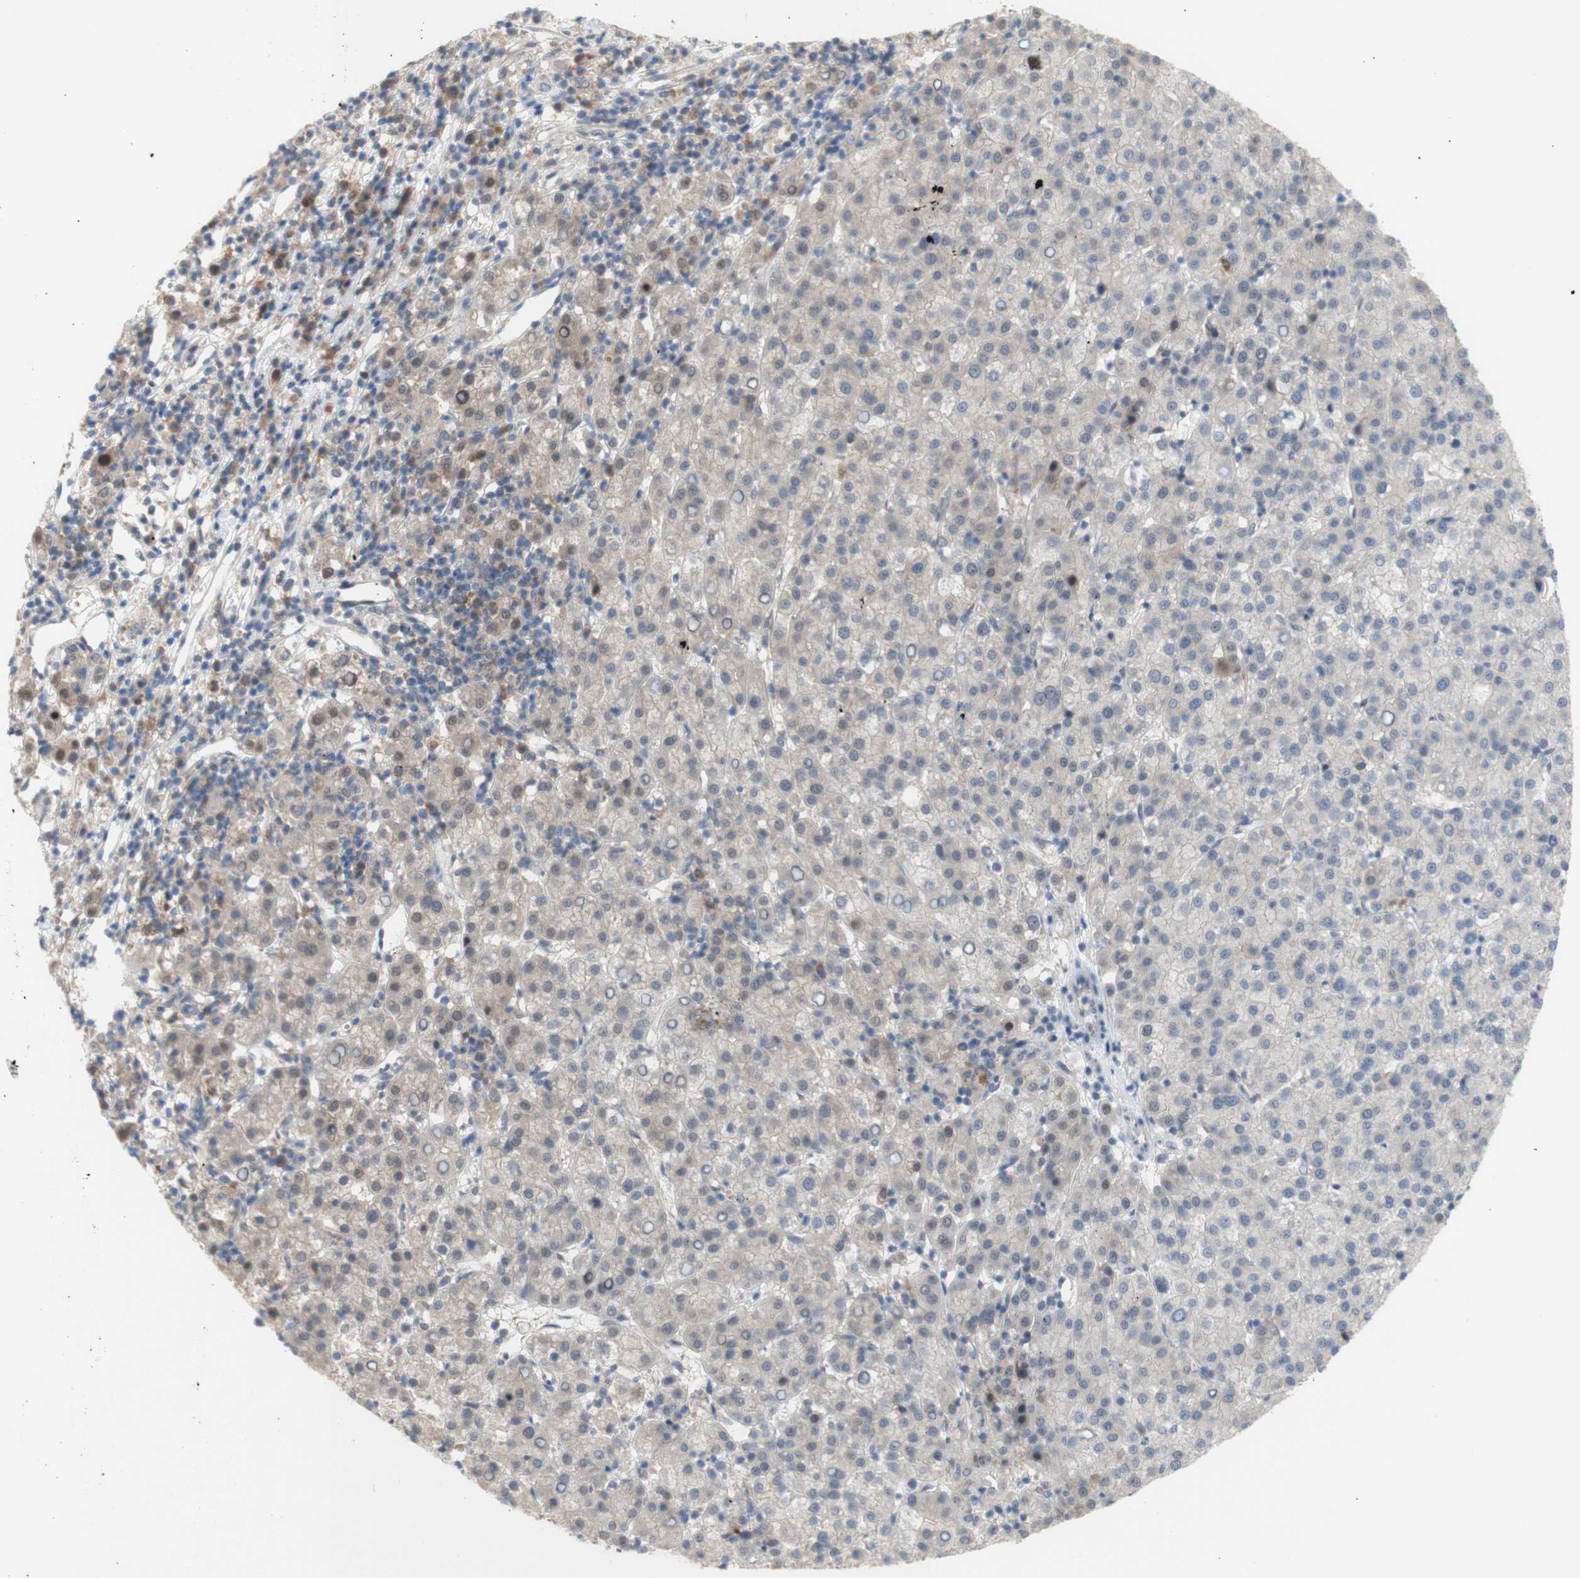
{"staining": {"intensity": "weak", "quantity": ">75%", "location": "cytoplasmic/membranous"}, "tissue": "liver cancer", "cell_type": "Tumor cells", "image_type": "cancer", "snomed": [{"axis": "morphology", "description": "Carcinoma, Hepatocellular, NOS"}, {"axis": "topography", "description": "Liver"}], "caption": "Tumor cells show low levels of weak cytoplasmic/membranous staining in approximately >75% of cells in liver cancer (hepatocellular carcinoma). (brown staining indicates protein expression, while blue staining denotes nuclei).", "gene": "PRMT5", "patient": {"sex": "female", "age": 58}}